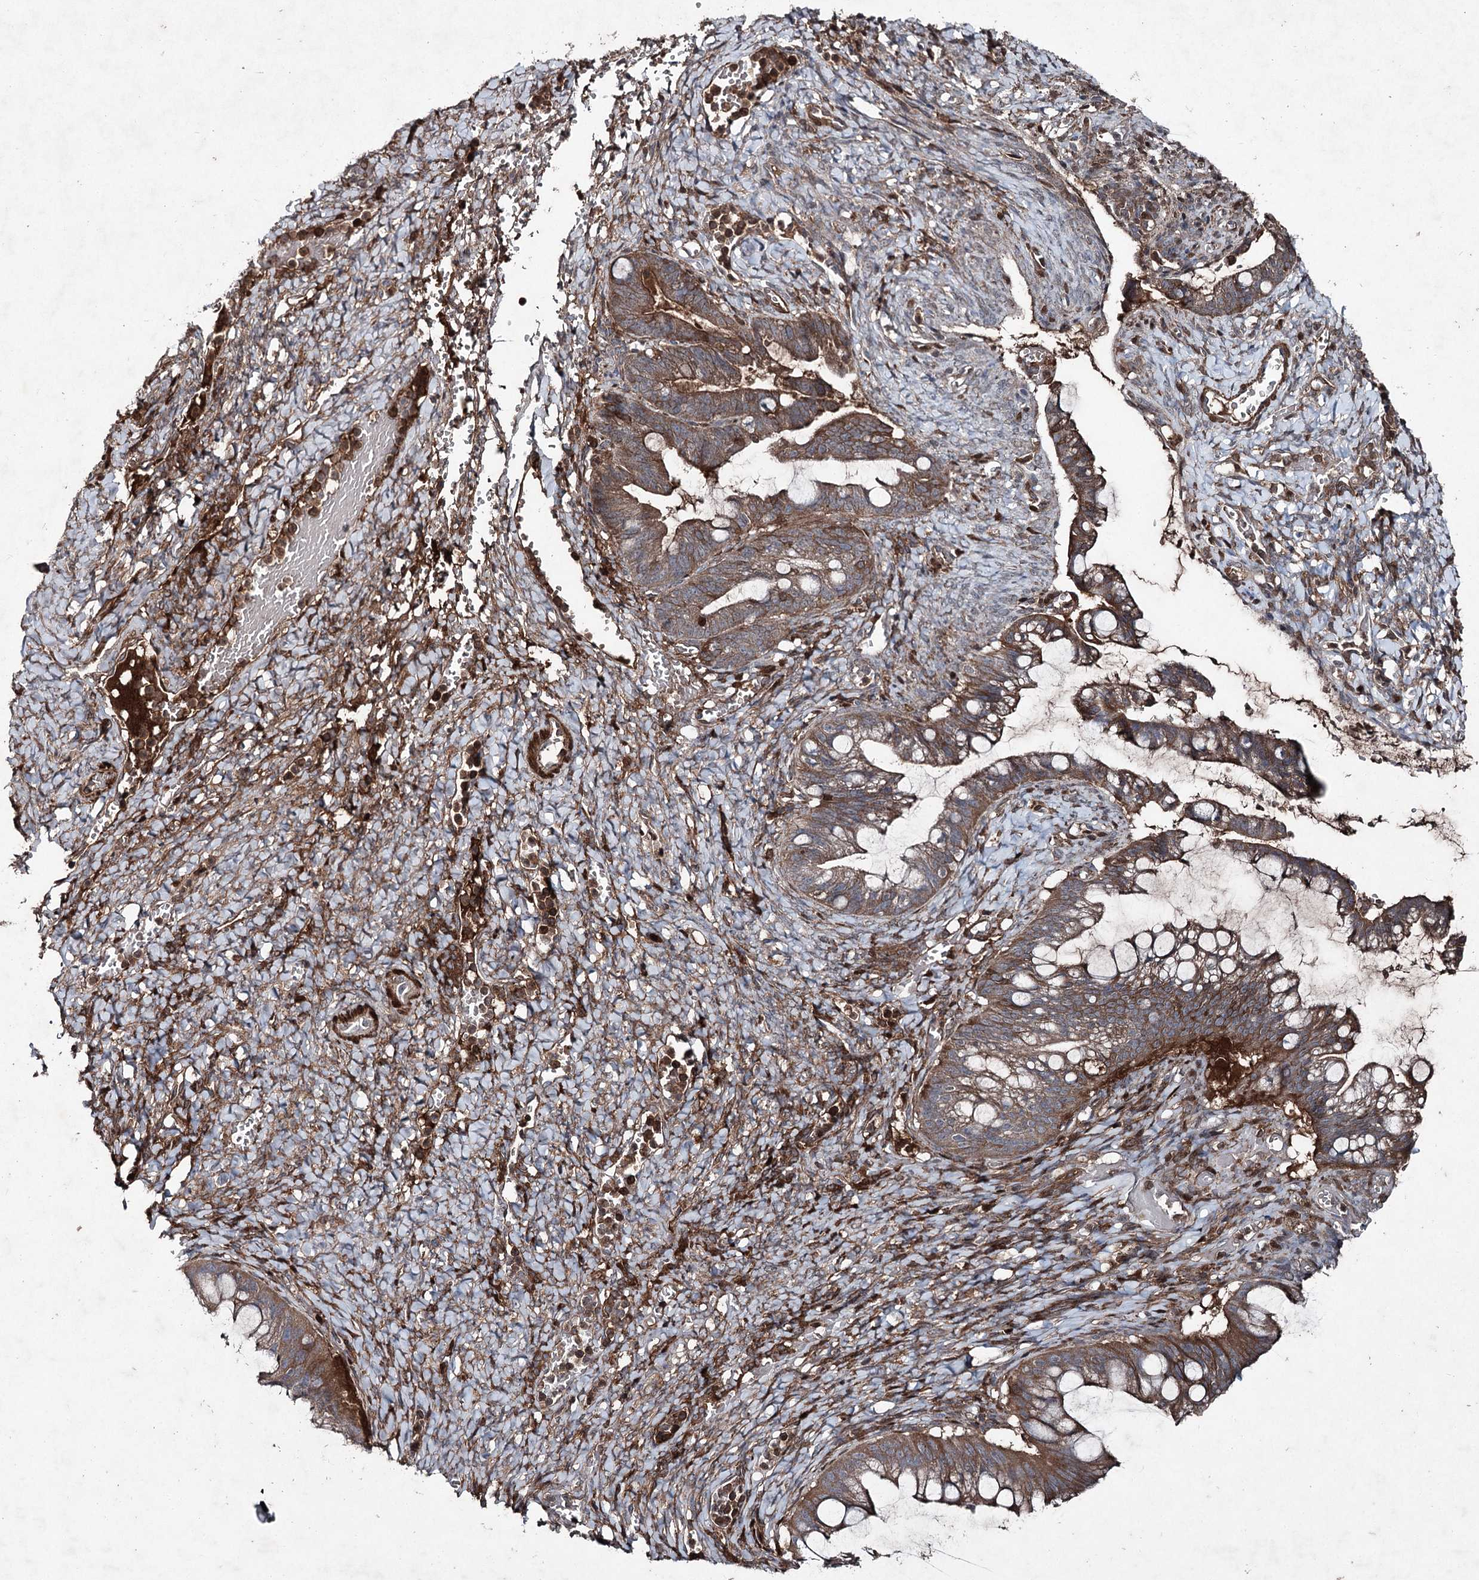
{"staining": {"intensity": "moderate", "quantity": ">75%", "location": "cytoplasmic/membranous"}, "tissue": "ovarian cancer", "cell_type": "Tumor cells", "image_type": "cancer", "snomed": [{"axis": "morphology", "description": "Cystadenocarcinoma, mucinous, NOS"}, {"axis": "topography", "description": "Ovary"}], "caption": "A histopathology image of human ovarian mucinous cystadenocarcinoma stained for a protein demonstrates moderate cytoplasmic/membranous brown staining in tumor cells. (DAB (3,3'-diaminobenzidine) = brown stain, brightfield microscopy at high magnification).", "gene": "PGLYRP2", "patient": {"sex": "female", "age": 73}}